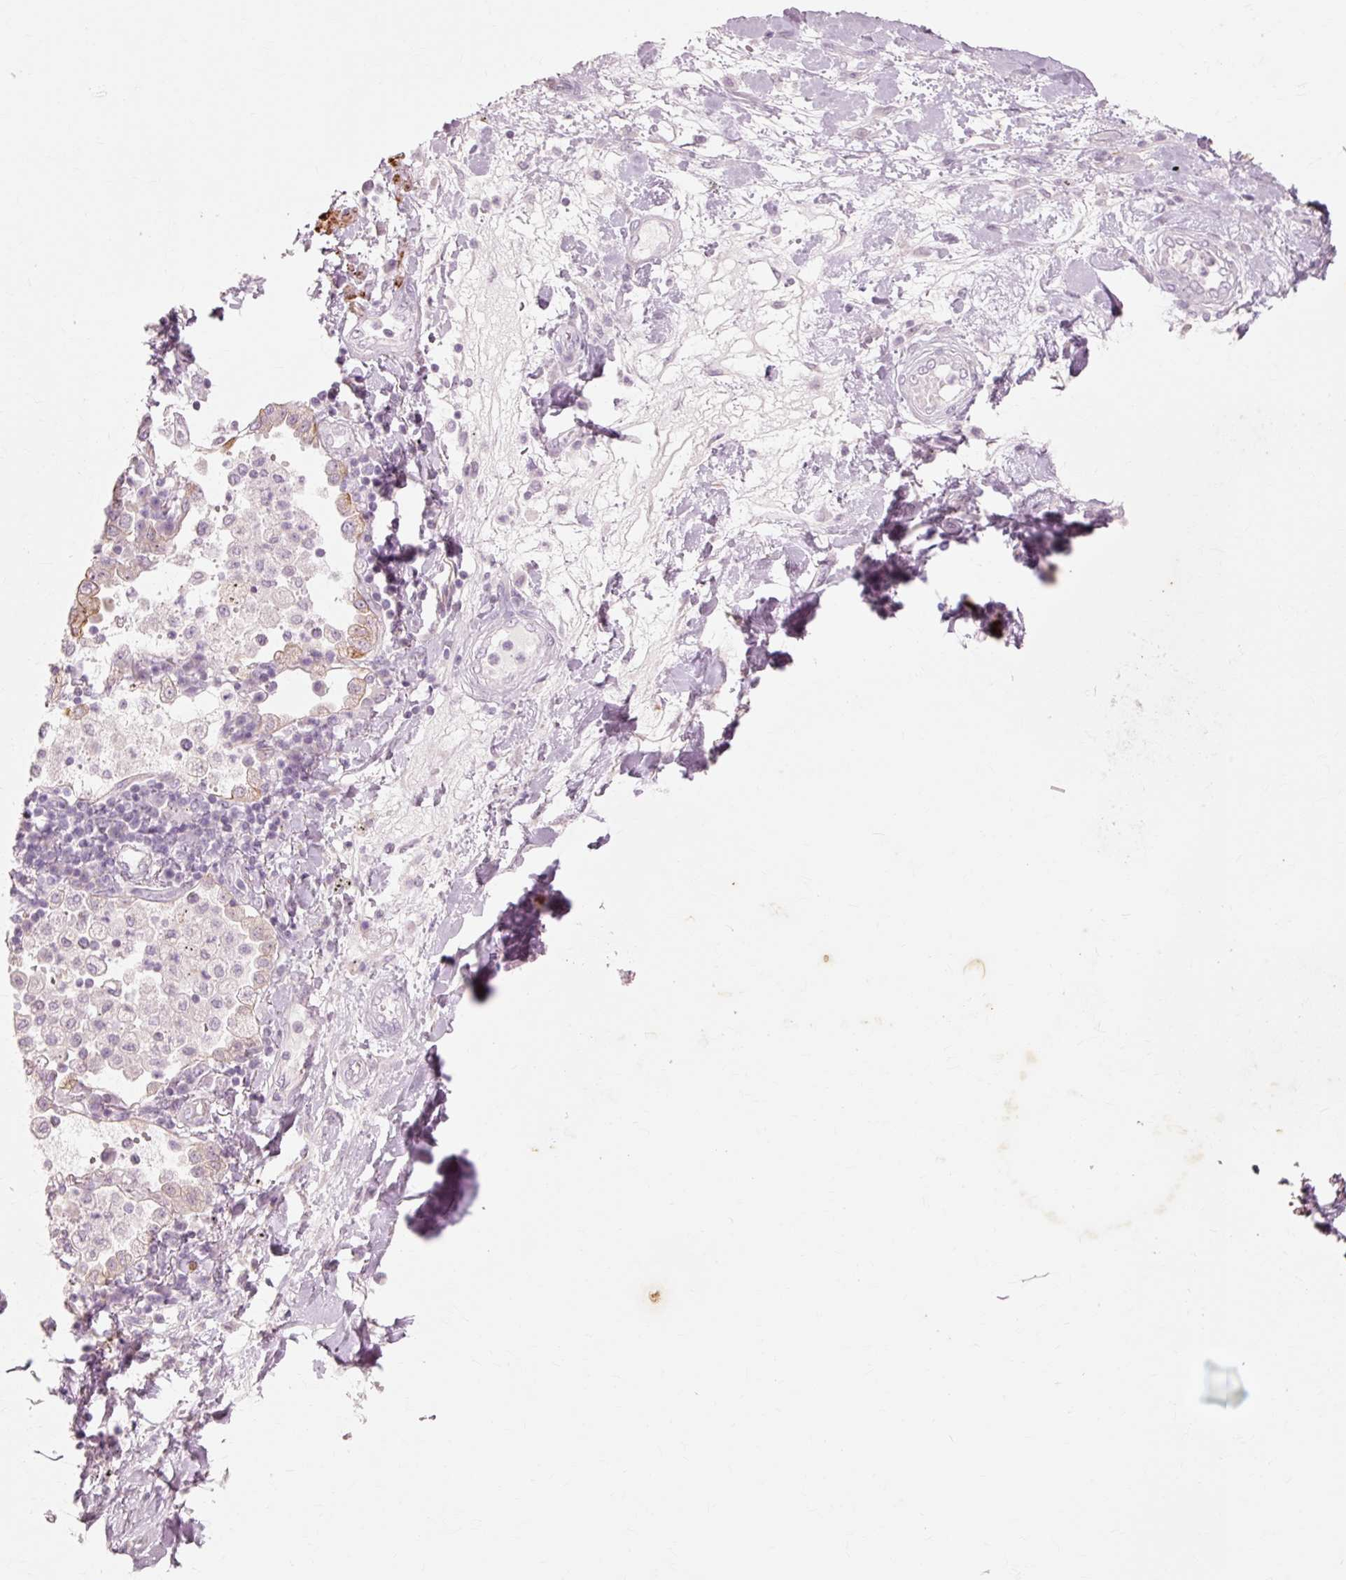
{"staining": {"intensity": "negative", "quantity": "none", "location": "none"}, "tissue": "lung cancer", "cell_type": "Tumor cells", "image_type": "cancer", "snomed": [{"axis": "morphology", "description": "Squamous cell carcinoma, NOS"}, {"axis": "topography", "description": "Lung"}], "caption": "The micrograph demonstrates no significant positivity in tumor cells of lung cancer. (DAB IHC with hematoxylin counter stain).", "gene": "TRIM73", "patient": {"sex": "female", "age": 70}}